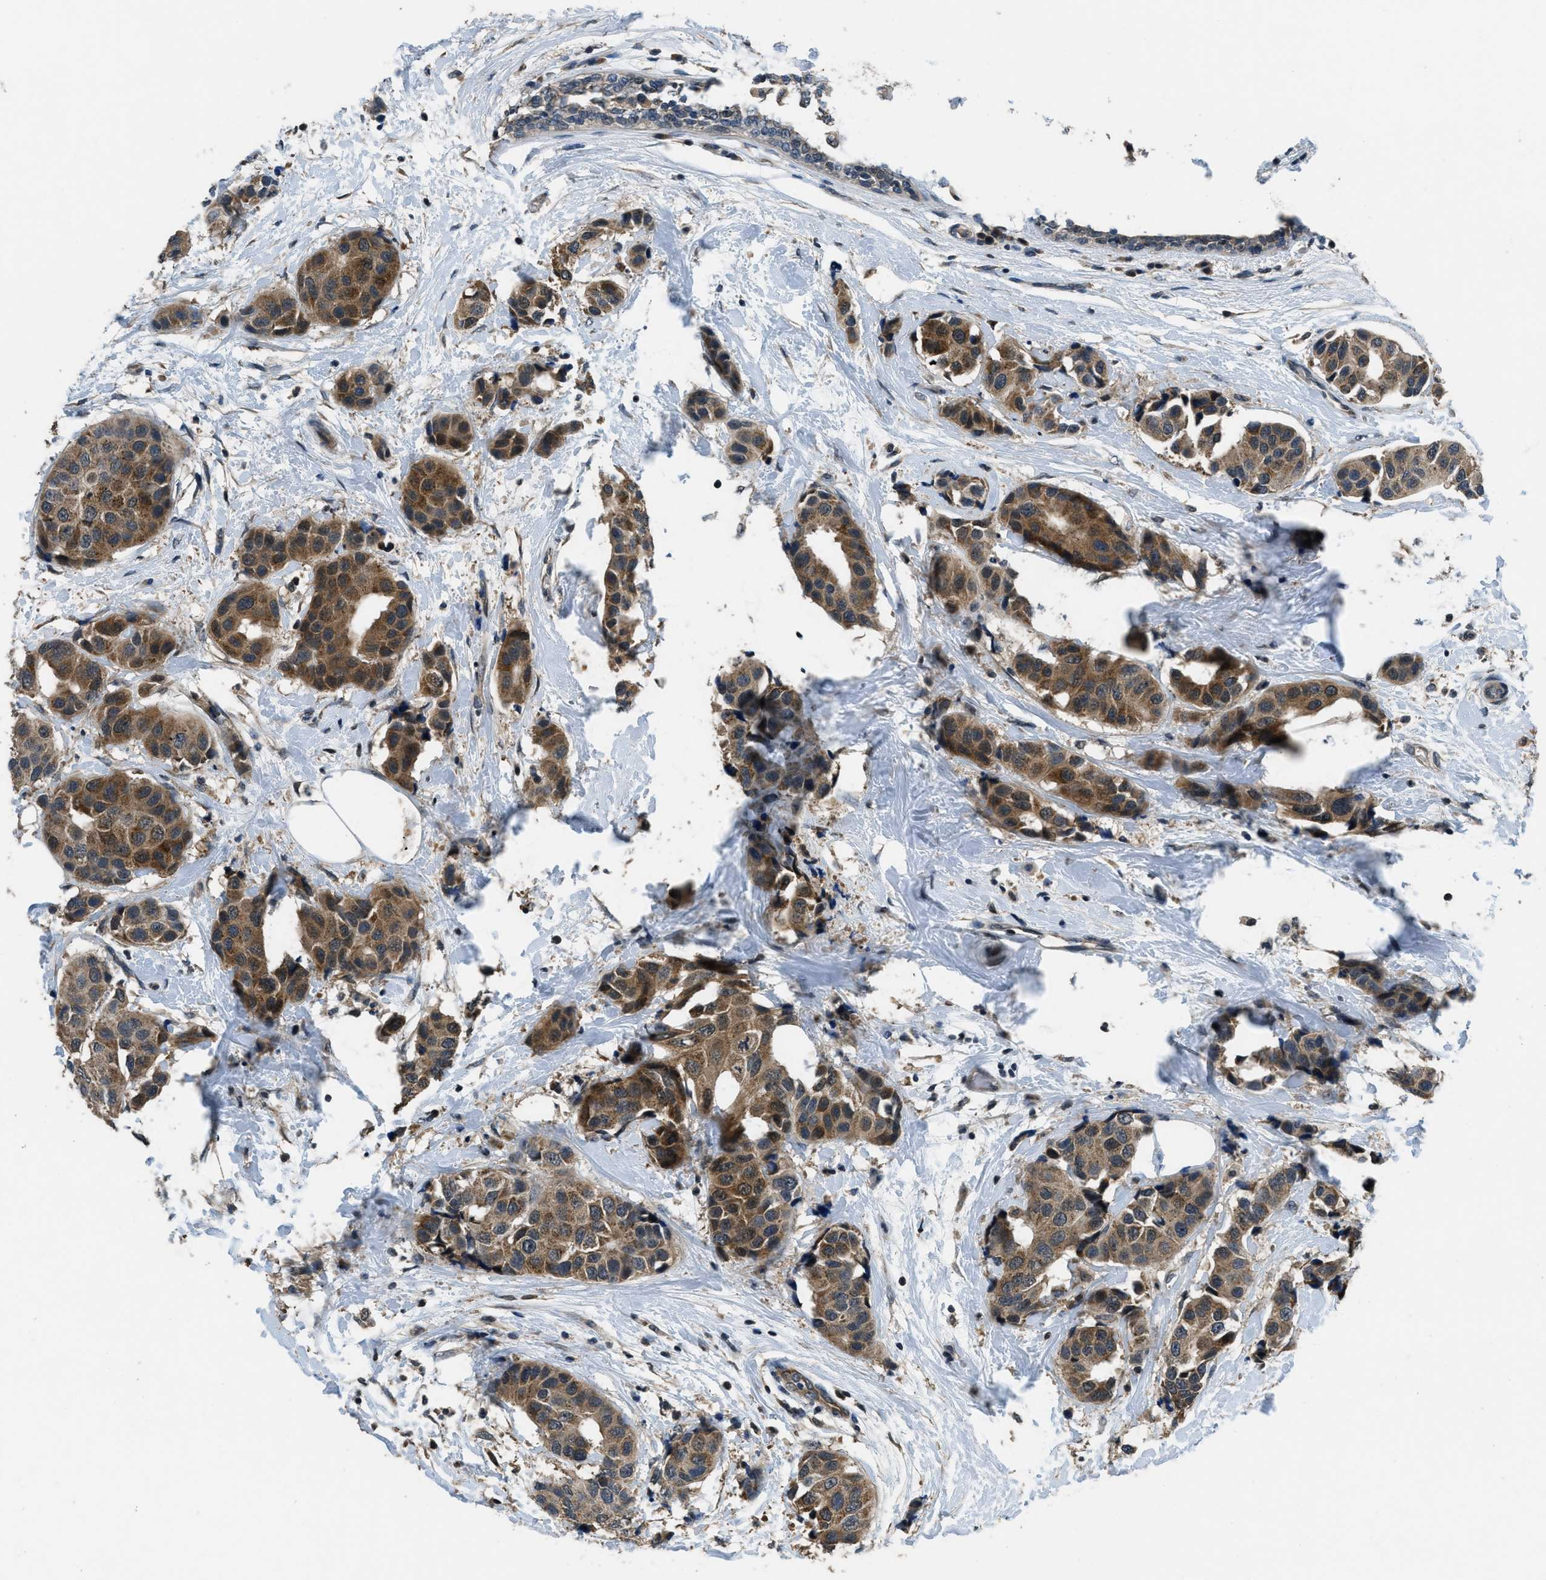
{"staining": {"intensity": "moderate", "quantity": ">75%", "location": "cytoplasmic/membranous"}, "tissue": "breast cancer", "cell_type": "Tumor cells", "image_type": "cancer", "snomed": [{"axis": "morphology", "description": "Normal tissue, NOS"}, {"axis": "morphology", "description": "Duct carcinoma"}, {"axis": "topography", "description": "Breast"}], "caption": "Immunohistochemical staining of infiltrating ductal carcinoma (breast) shows moderate cytoplasmic/membranous protein staining in approximately >75% of tumor cells.", "gene": "NAT1", "patient": {"sex": "female", "age": 39}}